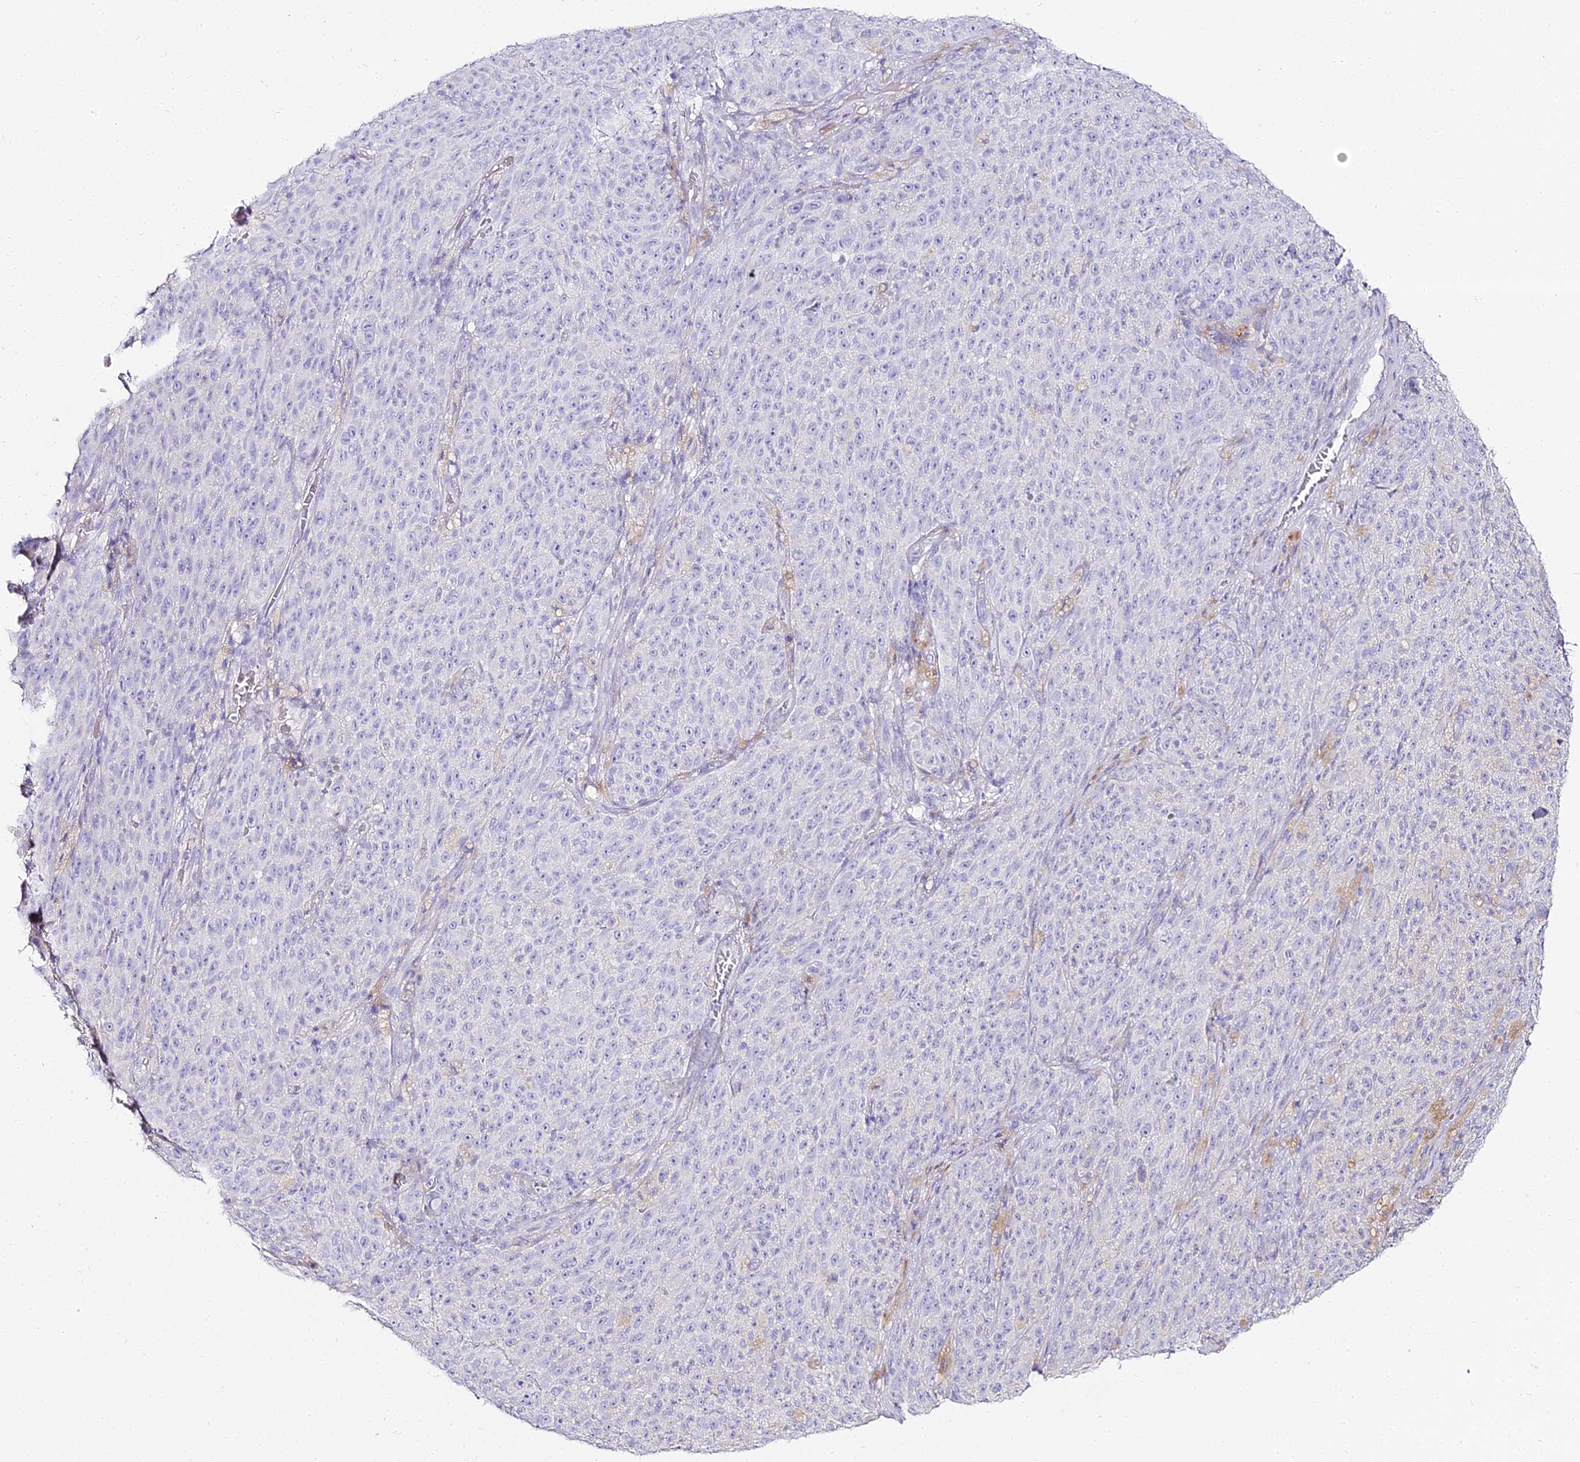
{"staining": {"intensity": "negative", "quantity": "none", "location": "none"}, "tissue": "melanoma", "cell_type": "Tumor cells", "image_type": "cancer", "snomed": [{"axis": "morphology", "description": "Malignant melanoma, NOS"}, {"axis": "topography", "description": "Skin"}], "caption": "Image shows no significant protein positivity in tumor cells of melanoma.", "gene": "ALPG", "patient": {"sex": "female", "age": 82}}